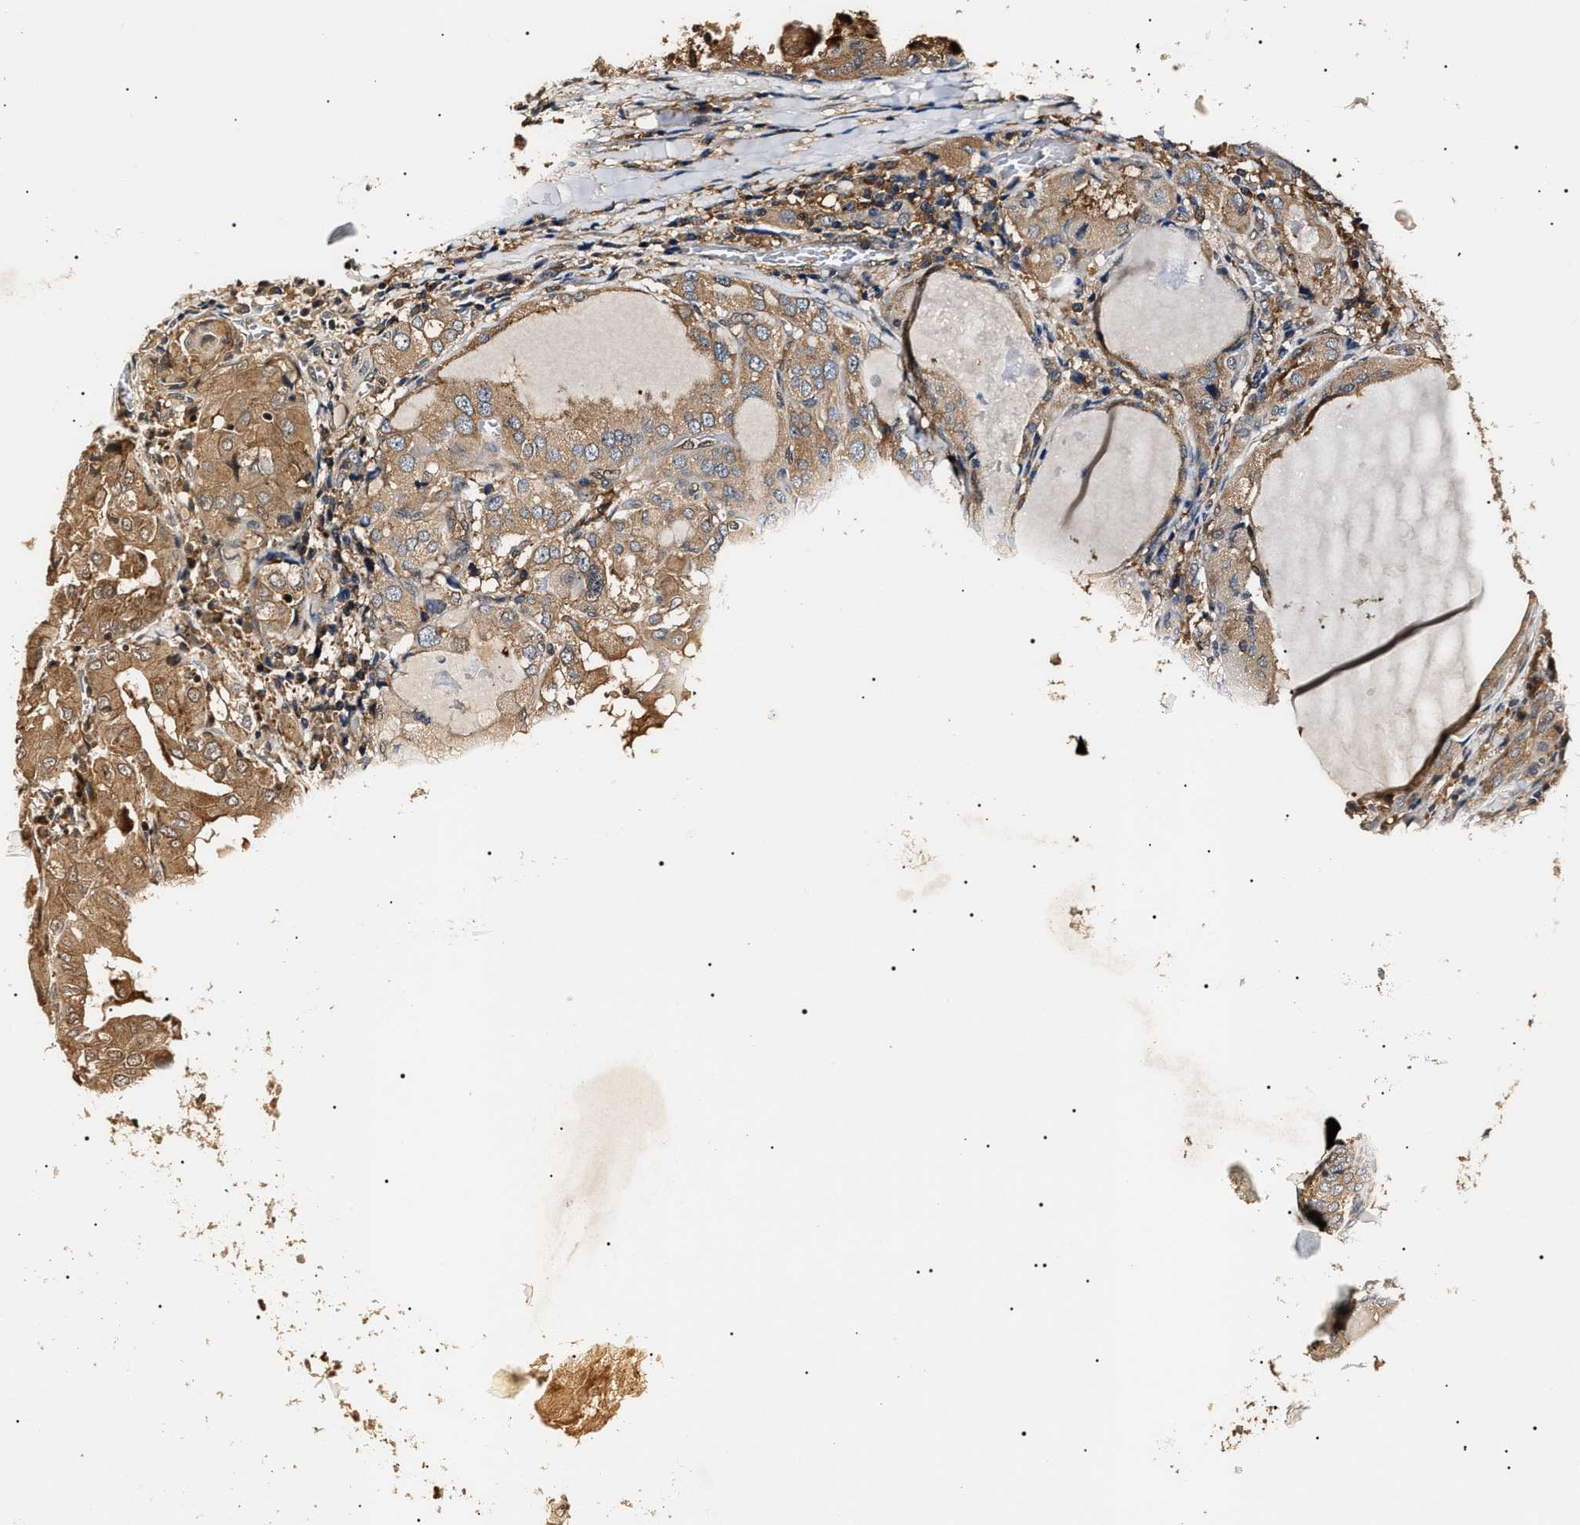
{"staining": {"intensity": "moderate", "quantity": ">75%", "location": "cytoplasmic/membranous"}, "tissue": "thyroid cancer", "cell_type": "Tumor cells", "image_type": "cancer", "snomed": [{"axis": "morphology", "description": "Papillary adenocarcinoma, NOS"}, {"axis": "topography", "description": "Thyroid gland"}], "caption": "A brown stain highlights moderate cytoplasmic/membranous staining of a protein in human papillary adenocarcinoma (thyroid) tumor cells.", "gene": "CCT8", "patient": {"sex": "female", "age": 42}}